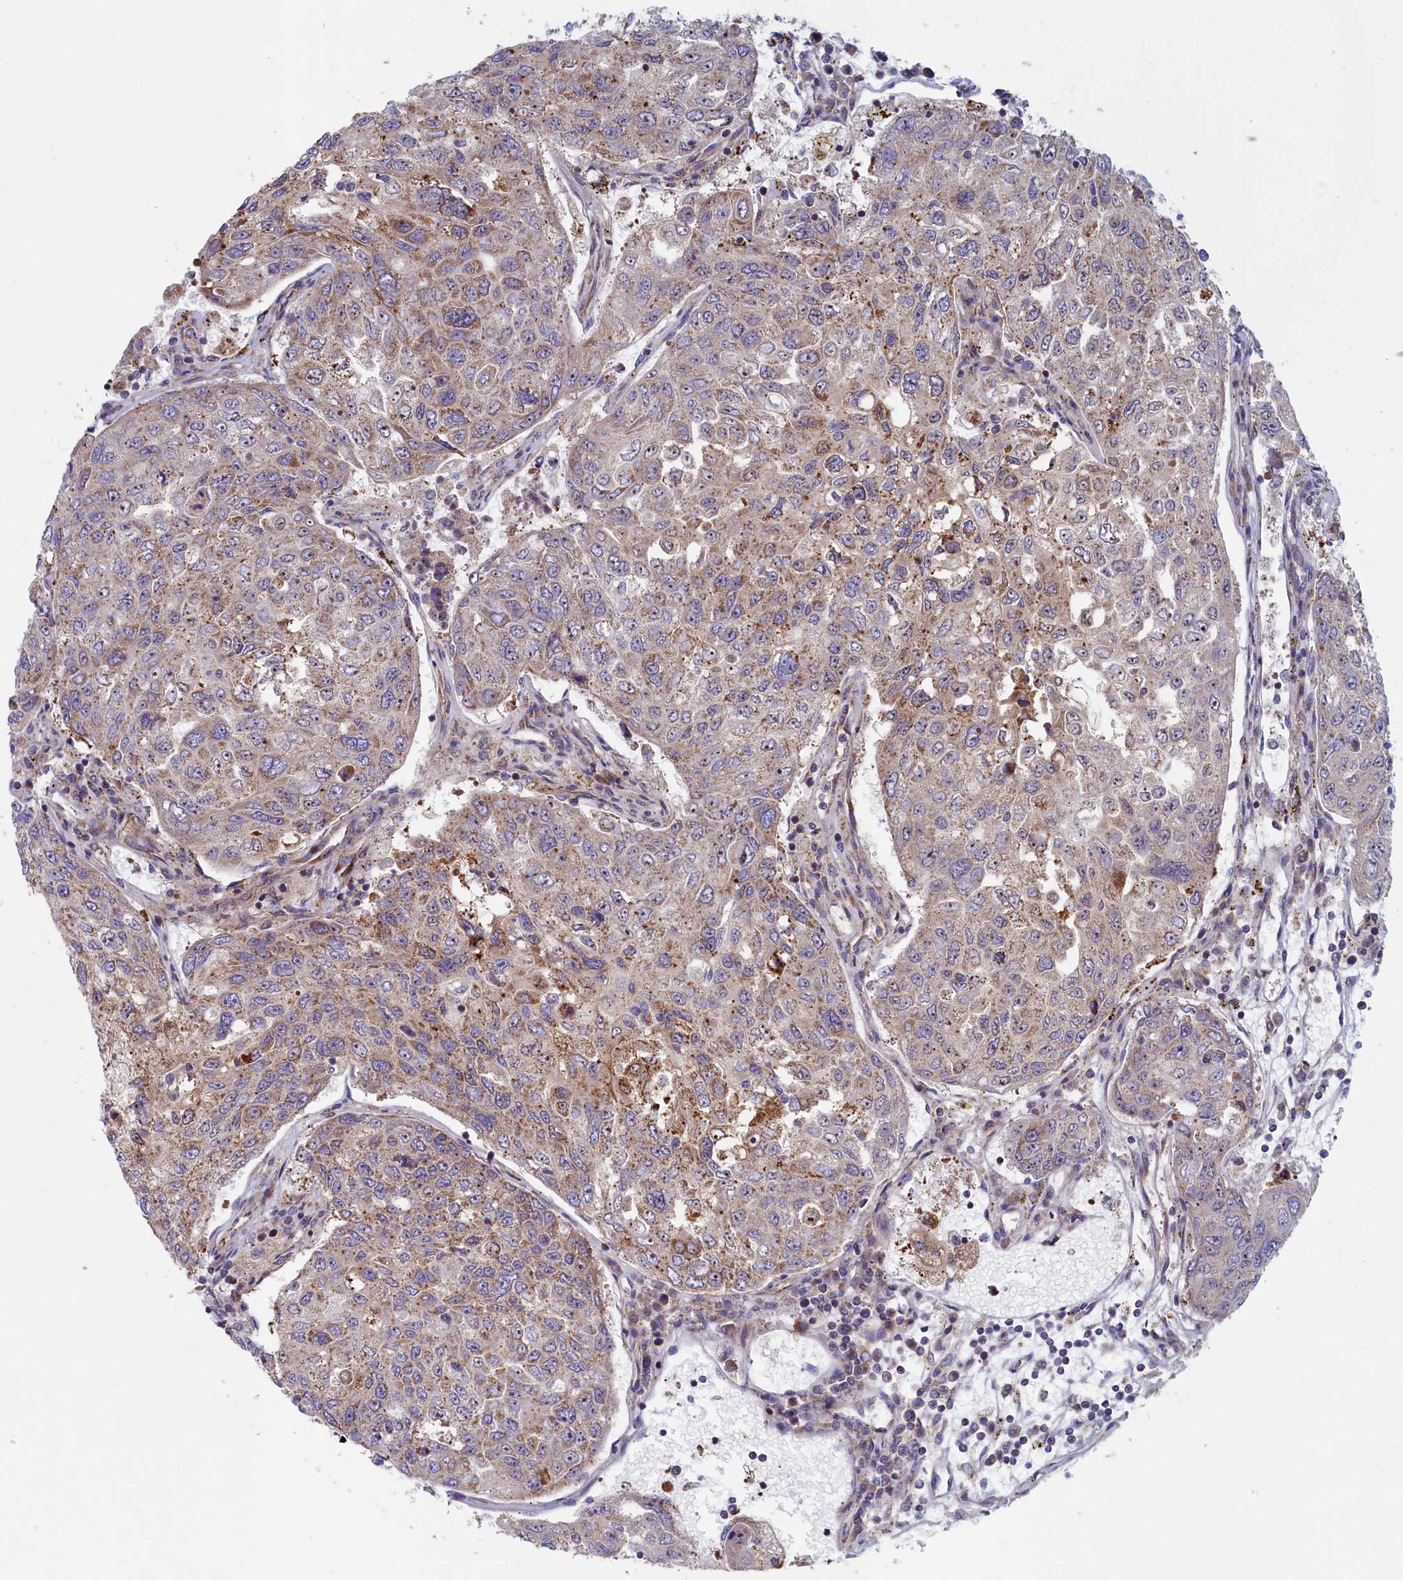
{"staining": {"intensity": "weak", "quantity": "<25%", "location": "cytoplasmic/membranous"}, "tissue": "urothelial cancer", "cell_type": "Tumor cells", "image_type": "cancer", "snomed": [{"axis": "morphology", "description": "Urothelial carcinoma, High grade"}, {"axis": "topography", "description": "Lymph node"}, {"axis": "topography", "description": "Urinary bladder"}], "caption": "Protein analysis of urothelial cancer displays no significant expression in tumor cells.", "gene": "MTFMT", "patient": {"sex": "male", "age": 51}}